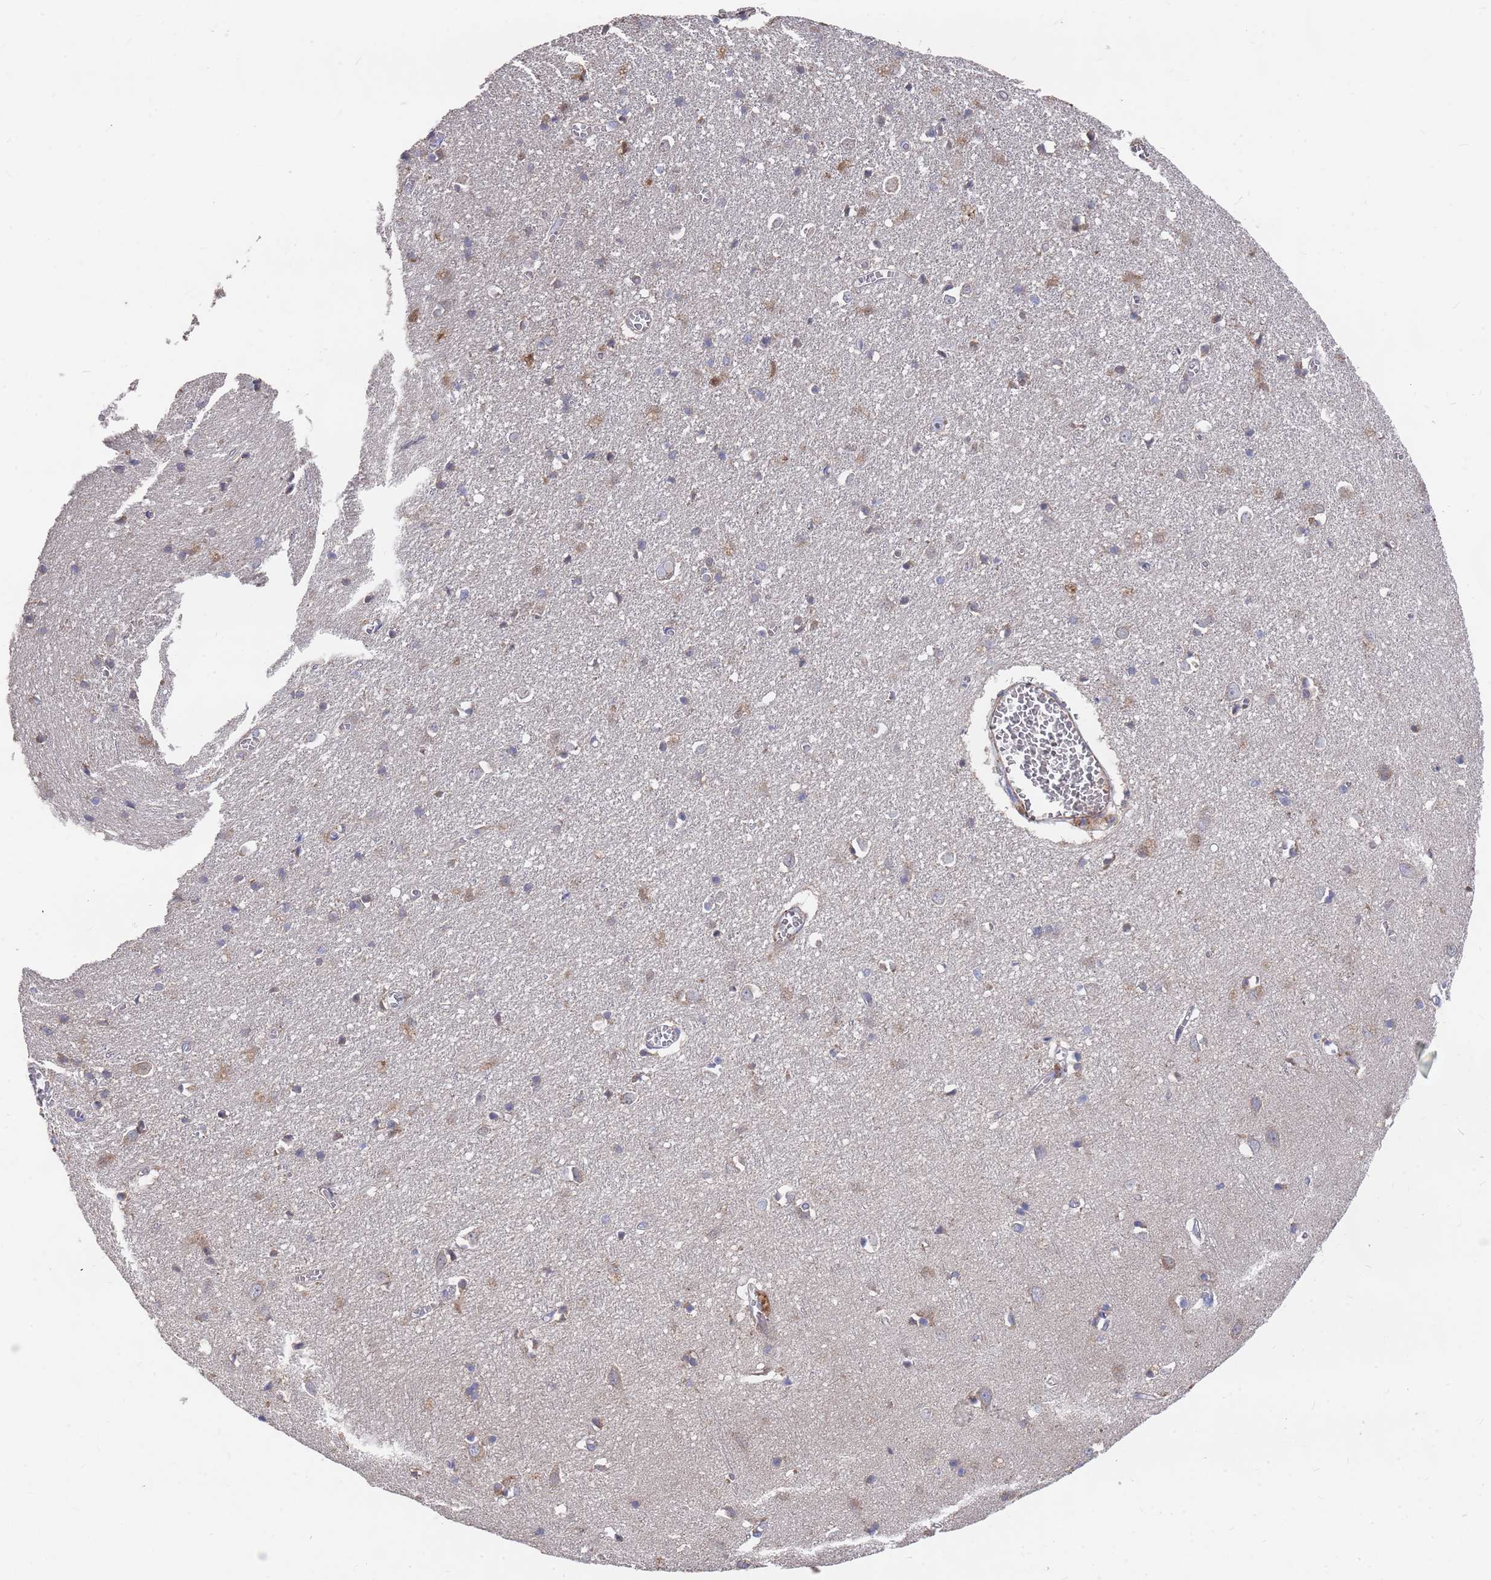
{"staining": {"intensity": "strong", "quantity": ">75%", "location": "cytoplasmic/membranous"}, "tissue": "cerebral cortex", "cell_type": "Endothelial cells", "image_type": "normal", "snomed": [{"axis": "morphology", "description": "Normal tissue, NOS"}, {"axis": "topography", "description": "Cerebral cortex"}], "caption": "Brown immunohistochemical staining in normal human cerebral cortex exhibits strong cytoplasmic/membranous expression in approximately >75% of endothelial cells.", "gene": "WDFY3", "patient": {"sex": "female", "age": 64}}